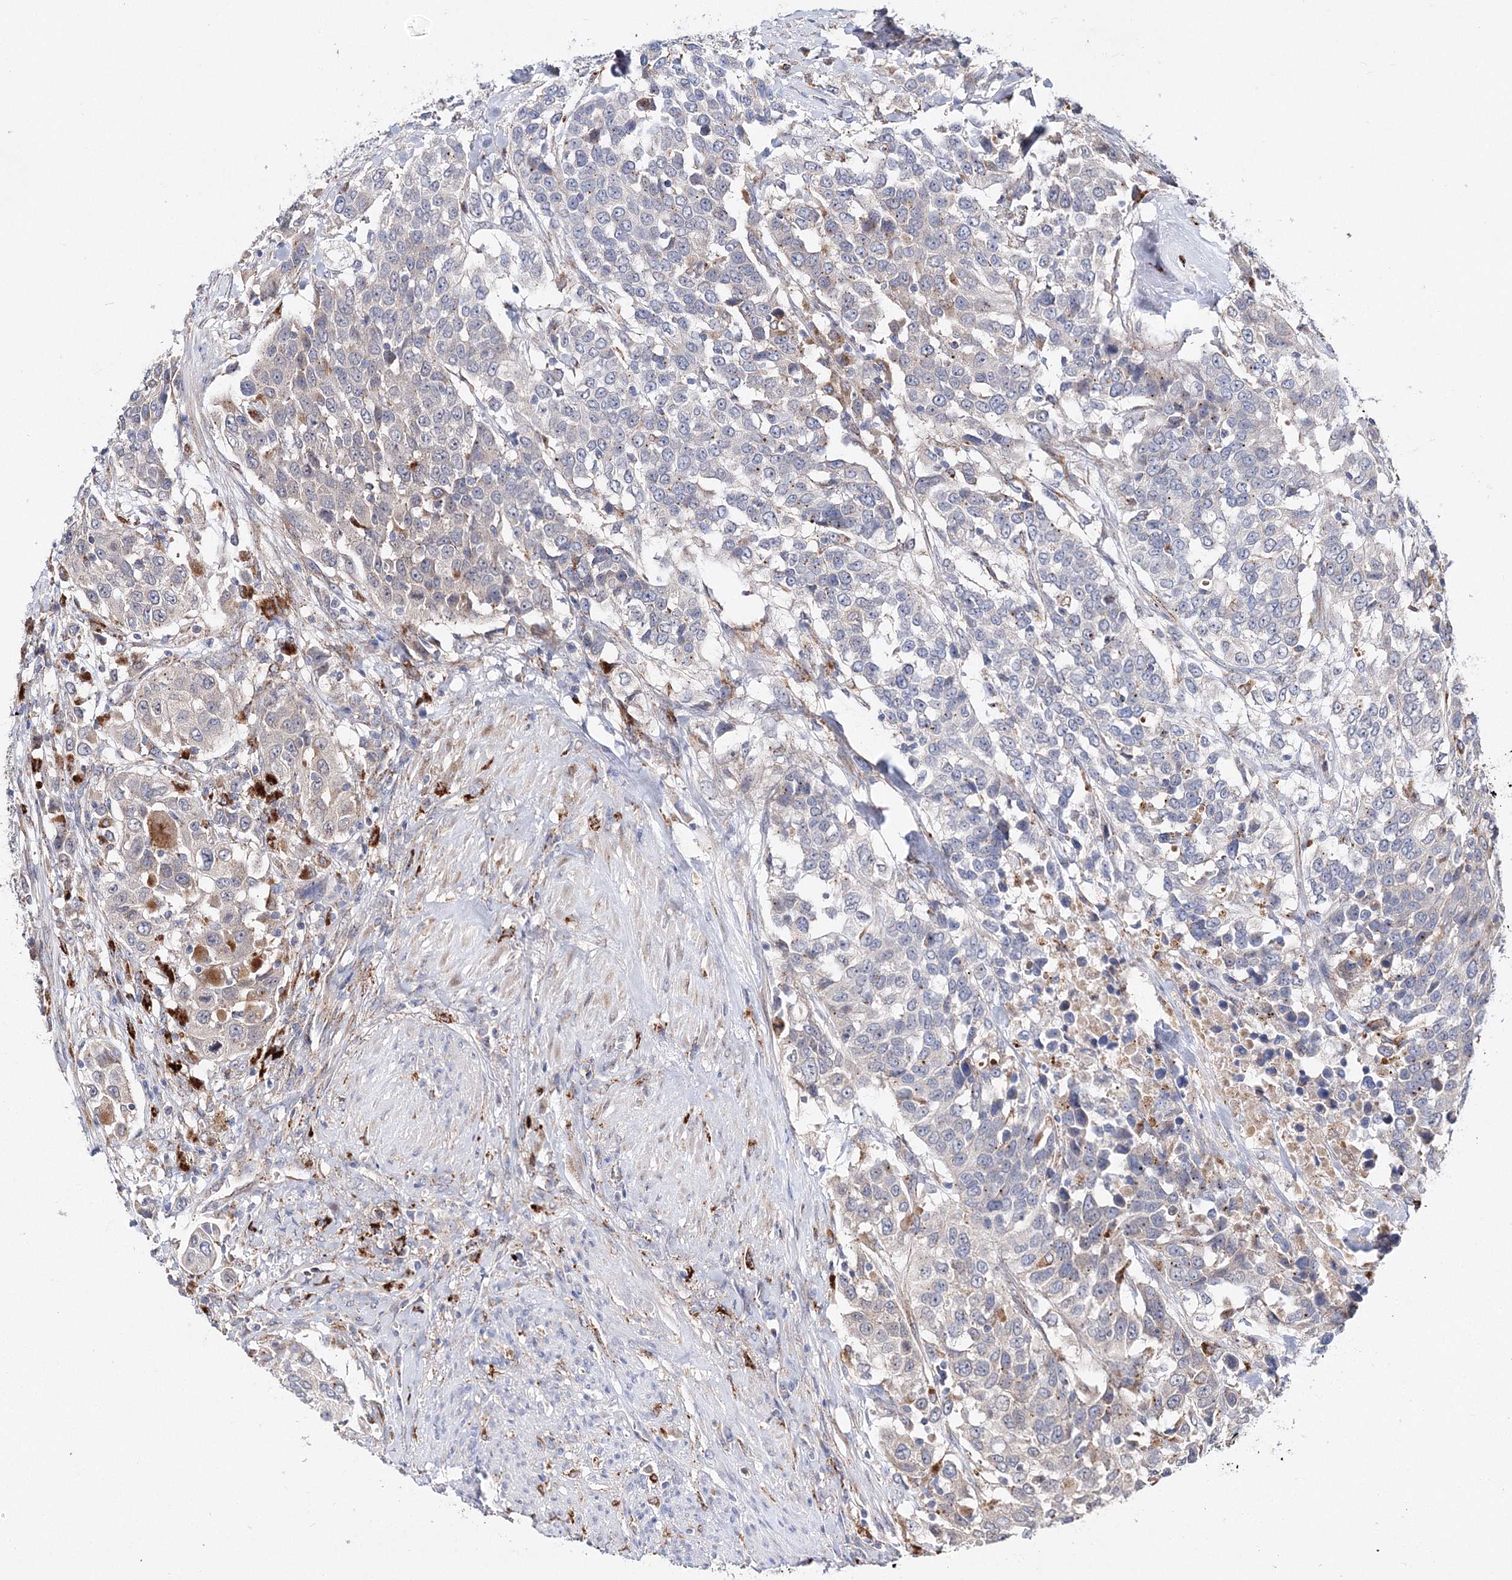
{"staining": {"intensity": "weak", "quantity": "<25%", "location": "cytoplasmic/membranous"}, "tissue": "urothelial cancer", "cell_type": "Tumor cells", "image_type": "cancer", "snomed": [{"axis": "morphology", "description": "Urothelial carcinoma, High grade"}, {"axis": "topography", "description": "Urinary bladder"}], "caption": "This image is of urothelial carcinoma (high-grade) stained with IHC to label a protein in brown with the nuclei are counter-stained blue. There is no staining in tumor cells.", "gene": "C3orf38", "patient": {"sex": "female", "age": 80}}